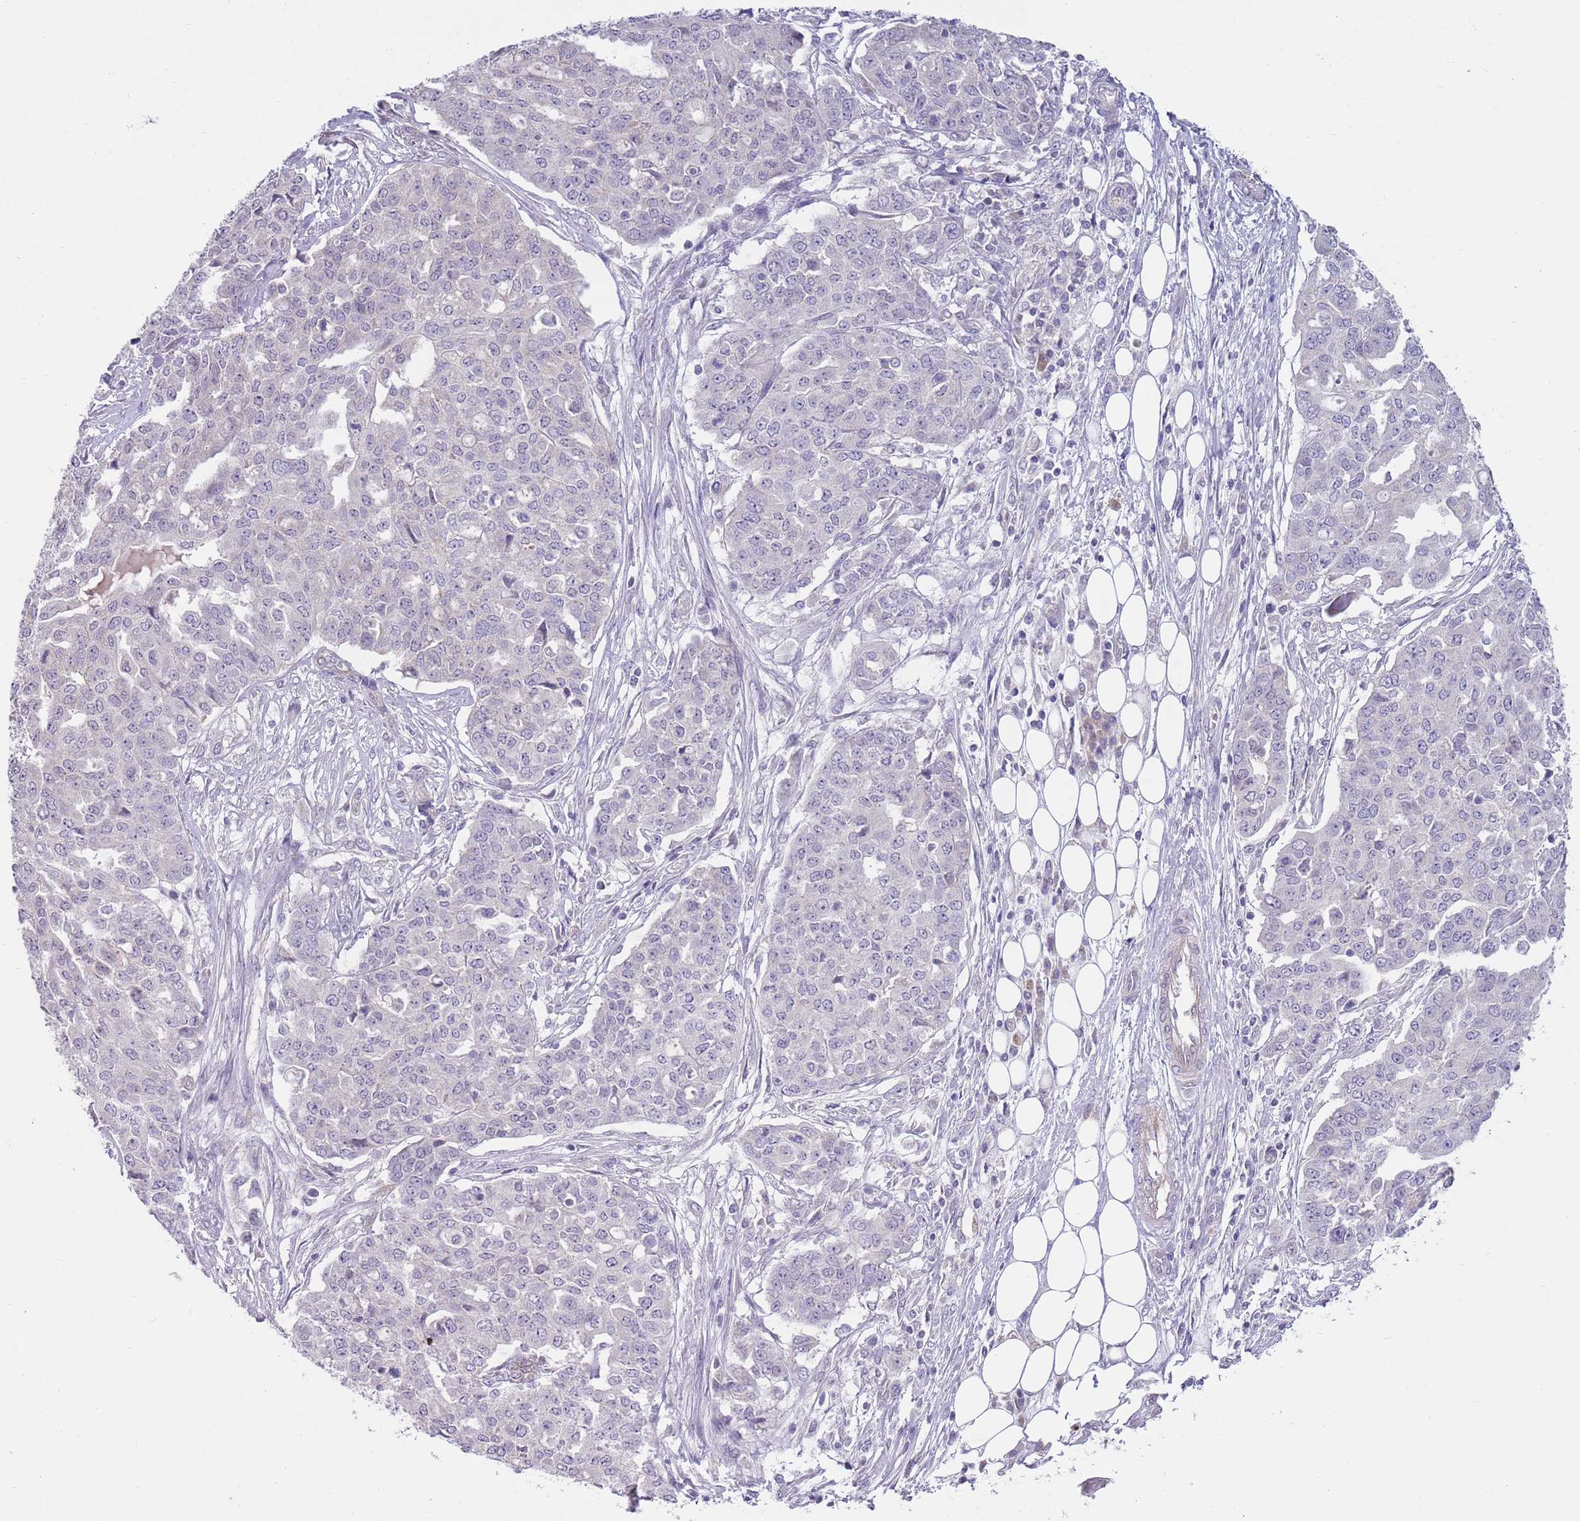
{"staining": {"intensity": "negative", "quantity": "none", "location": "none"}, "tissue": "ovarian cancer", "cell_type": "Tumor cells", "image_type": "cancer", "snomed": [{"axis": "morphology", "description": "Cystadenocarcinoma, serous, NOS"}, {"axis": "topography", "description": "Soft tissue"}, {"axis": "topography", "description": "Ovary"}], "caption": "DAB (3,3'-diaminobenzidine) immunohistochemical staining of ovarian cancer reveals no significant positivity in tumor cells.", "gene": "SKOR2", "patient": {"sex": "female", "age": 57}}